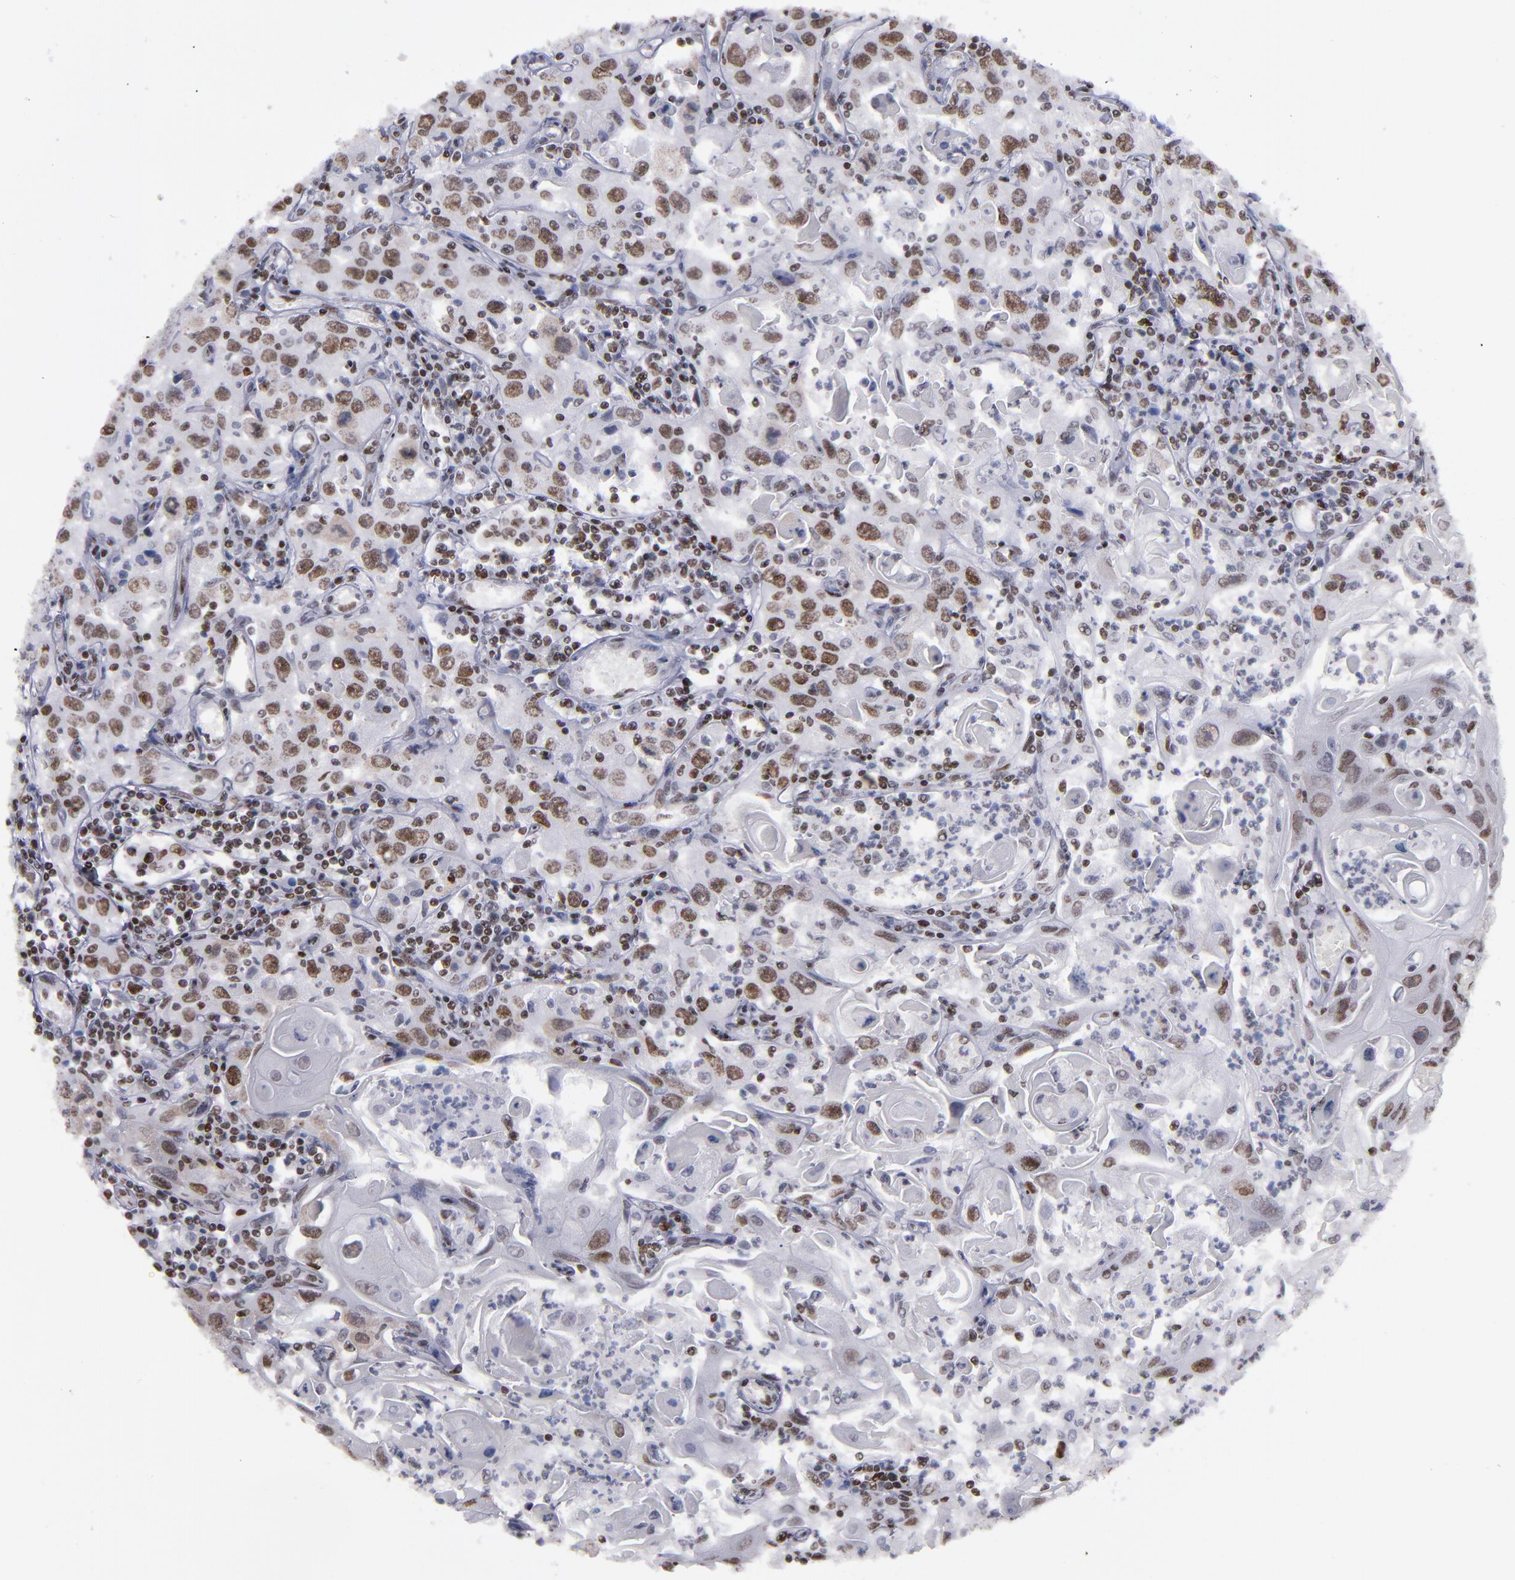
{"staining": {"intensity": "moderate", "quantity": ">75%", "location": "nuclear"}, "tissue": "head and neck cancer", "cell_type": "Tumor cells", "image_type": "cancer", "snomed": [{"axis": "morphology", "description": "Squamous cell carcinoma, NOS"}, {"axis": "topography", "description": "Oral tissue"}, {"axis": "topography", "description": "Head-Neck"}], "caption": "The image displays a brown stain indicating the presence of a protein in the nuclear of tumor cells in head and neck cancer.", "gene": "TERF2", "patient": {"sex": "female", "age": 76}}